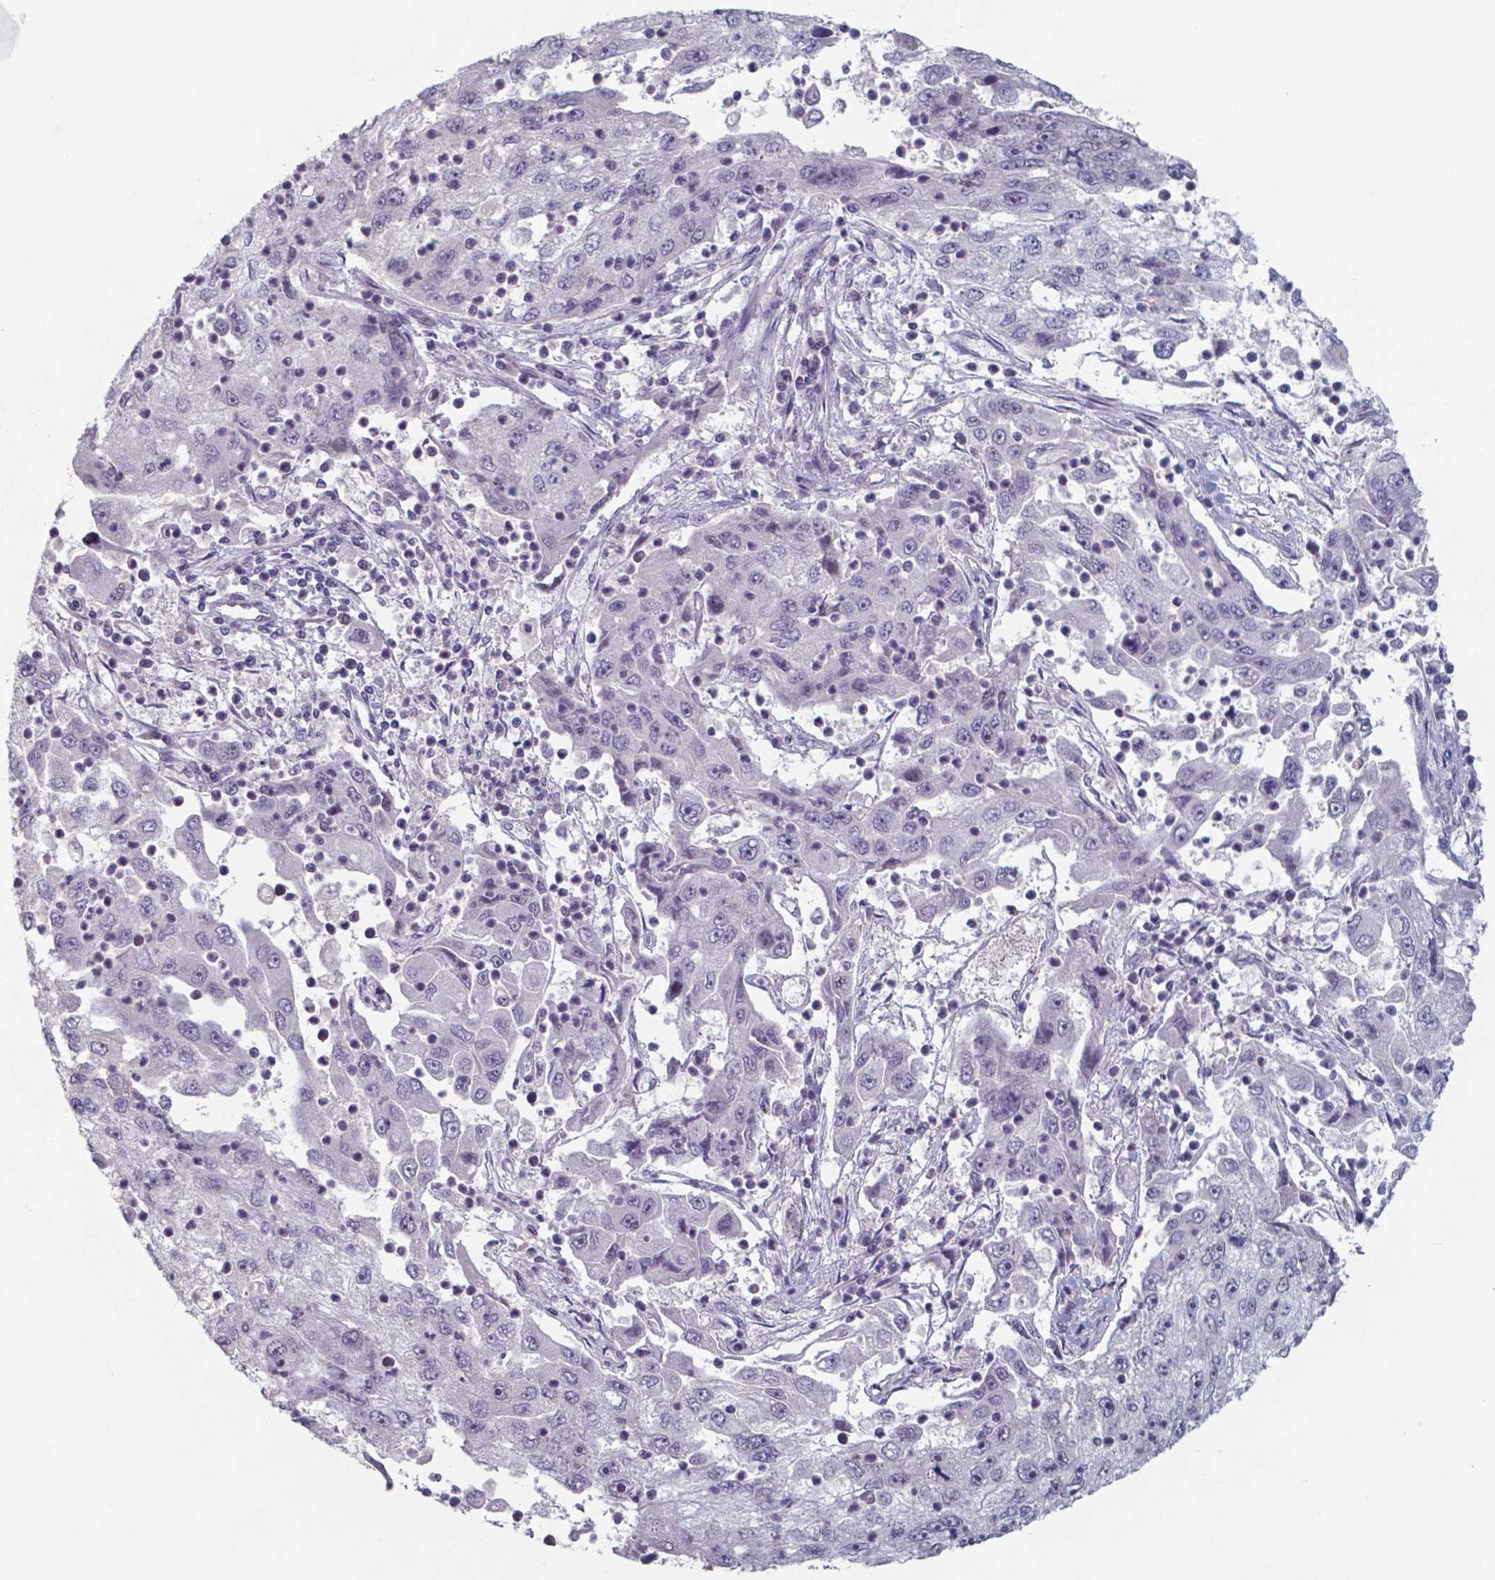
{"staining": {"intensity": "negative", "quantity": "none", "location": "none"}, "tissue": "cervical cancer", "cell_type": "Tumor cells", "image_type": "cancer", "snomed": [{"axis": "morphology", "description": "Squamous cell carcinoma, NOS"}, {"axis": "topography", "description": "Cervix"}], "caption": "High magnification brightfield microscopy of cervical cancer stained with DAB (brown) and counterstained with hematoxylin (blue): tumor cells show no significant positivity. The staining was performed using DAB to visualize the protein expression in brown, while the nuclei were stained in blue with hematoxylin (Magnification: 20x).", "gene": "TDP2", "patient": {"sex": "female", "age": 36}}